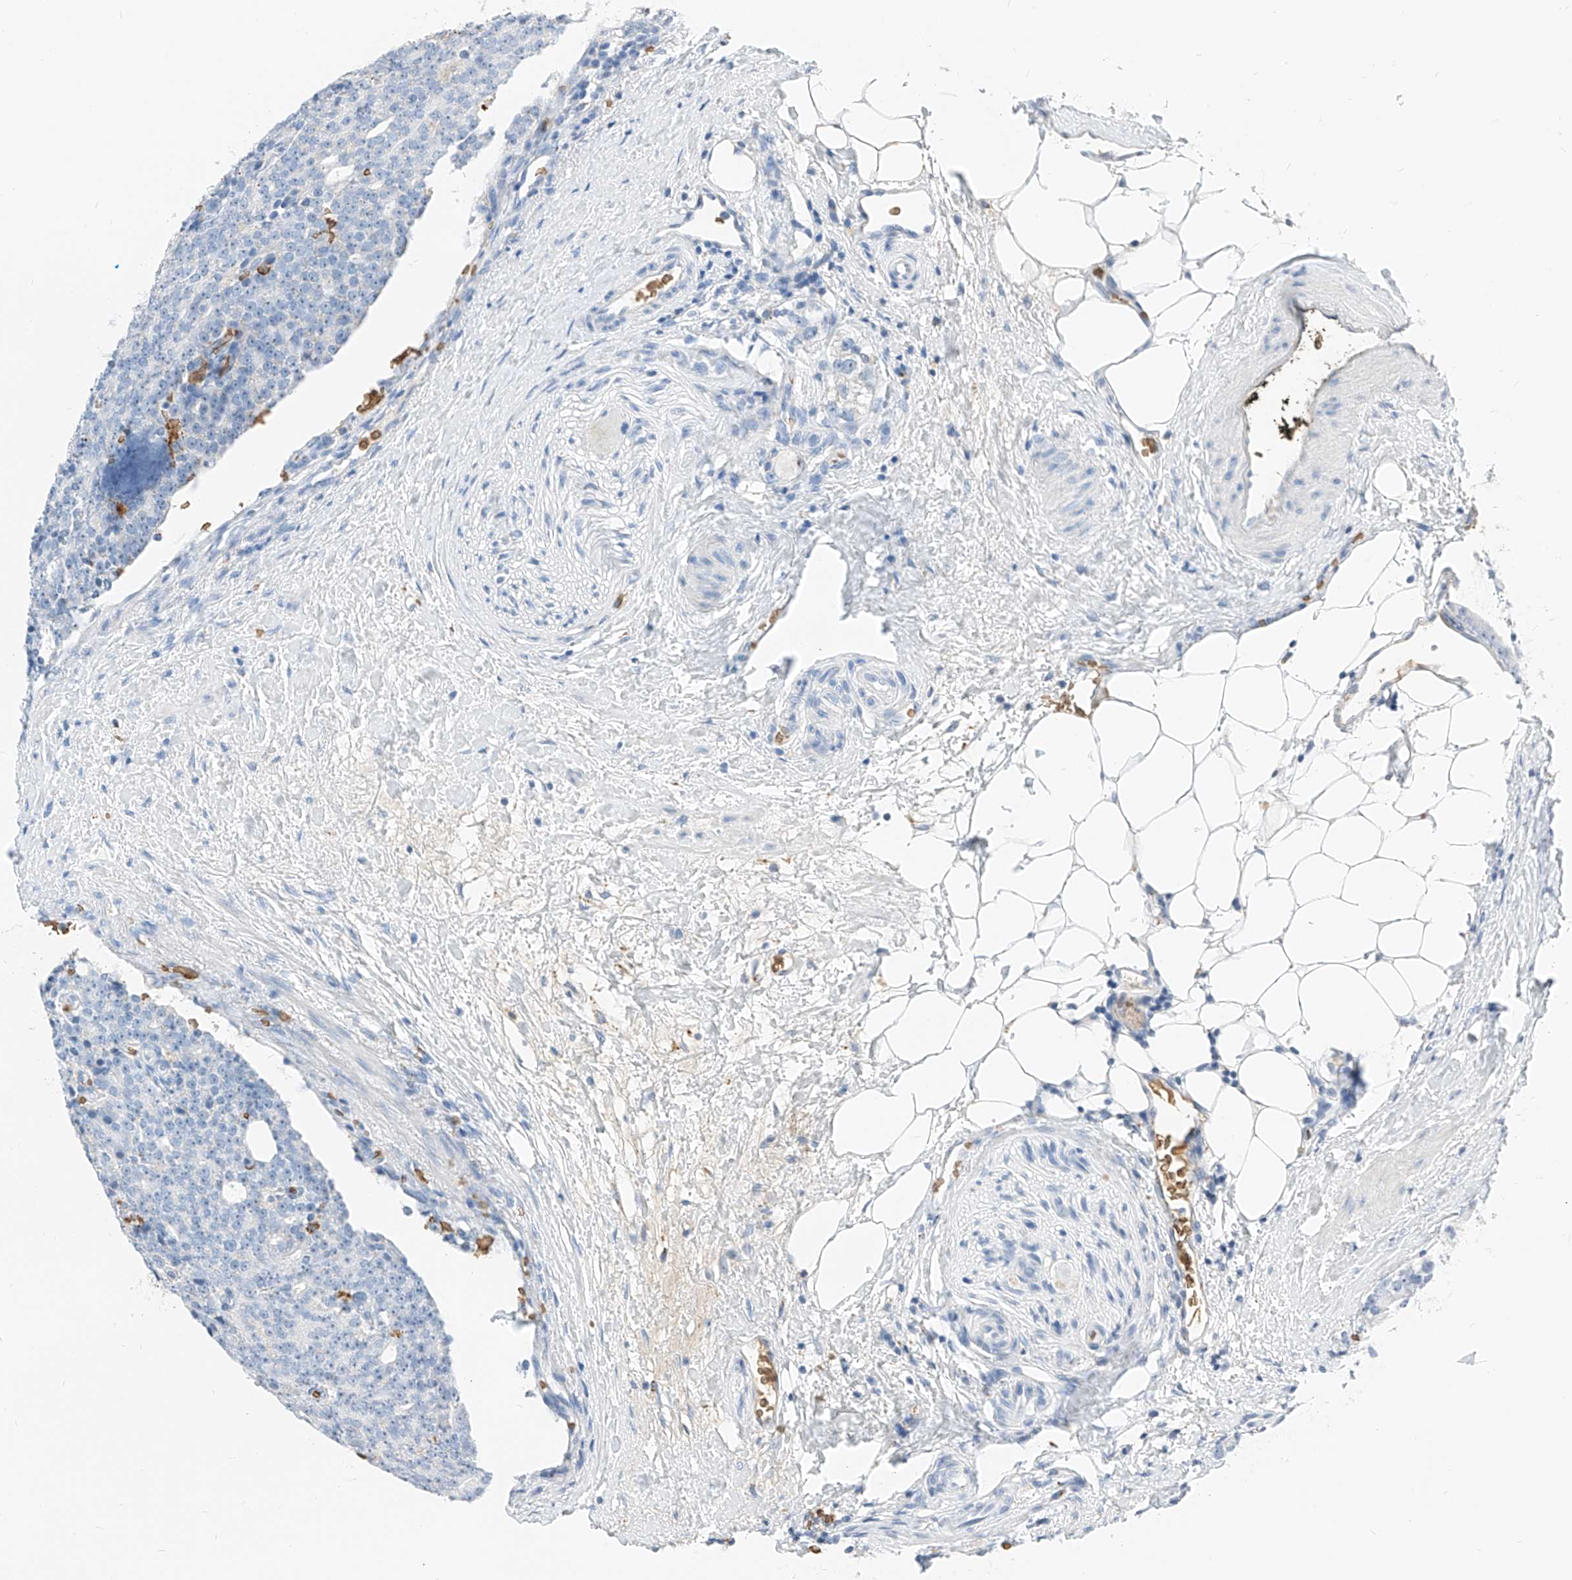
{"staining": {"intensity": "negative", "quantity": "none", "location": "none"}, "tissue": "prostate cancer", "cell_type": "Tumor cells", "image_type": "cancer", "snomed": [{"axis": "morphology", "description": "Adenocarcinoma, High grade"}, {"axis": "topography", "description": "Prostate"}], "caption": "Protein analysis of prostate cancer (adenocarcinoma (high-grade)) exhibits no significant expression in tumor cells.", "gene": "PRSS23", "patient": {"sex": "male", "age": 56}}